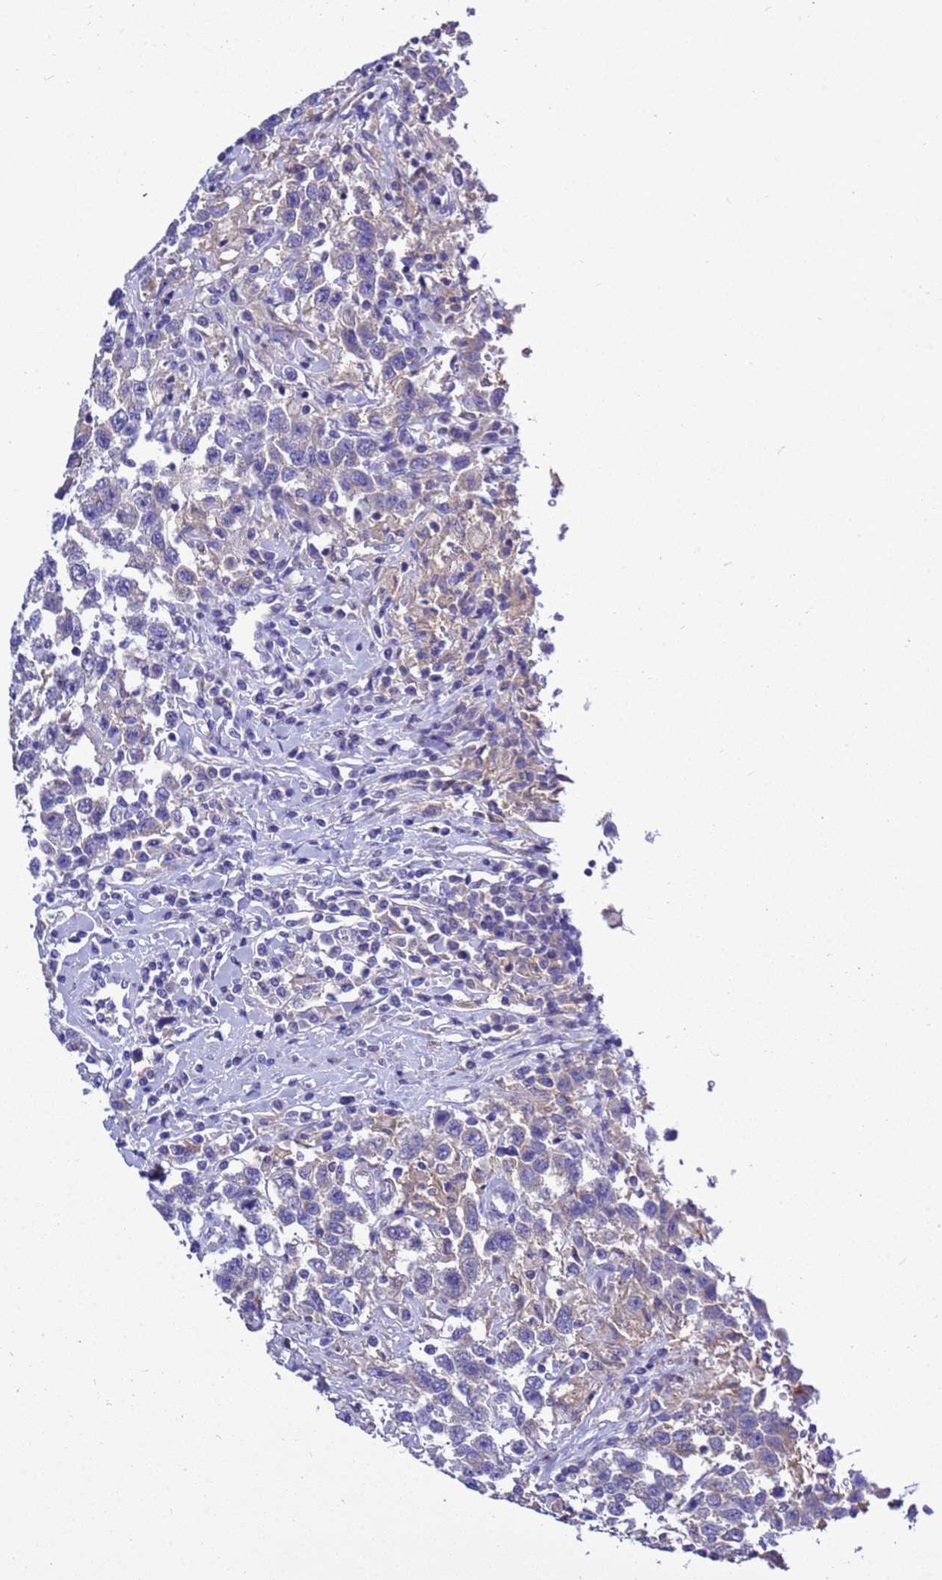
{"staining": {"intensity": "negative", "quantity": "none", "location": "none"}, "tissue": "testis cancer", "cell_type": "Tumor cells", "image_type": "cancer", "snomed": [{"axis": "morphology", "description": "Seminoma, NOS"}, {"axis": "topography", "description": "Testis"}], "caption": "Tumor cells show no significant protein expression in testis cancer (seminoma). (DAB (3,3'-diaminobenzidine) immunohistochemistry, high magnification).", "gene": "KICS2", "patient": {"sex": "male", "age": 41}}